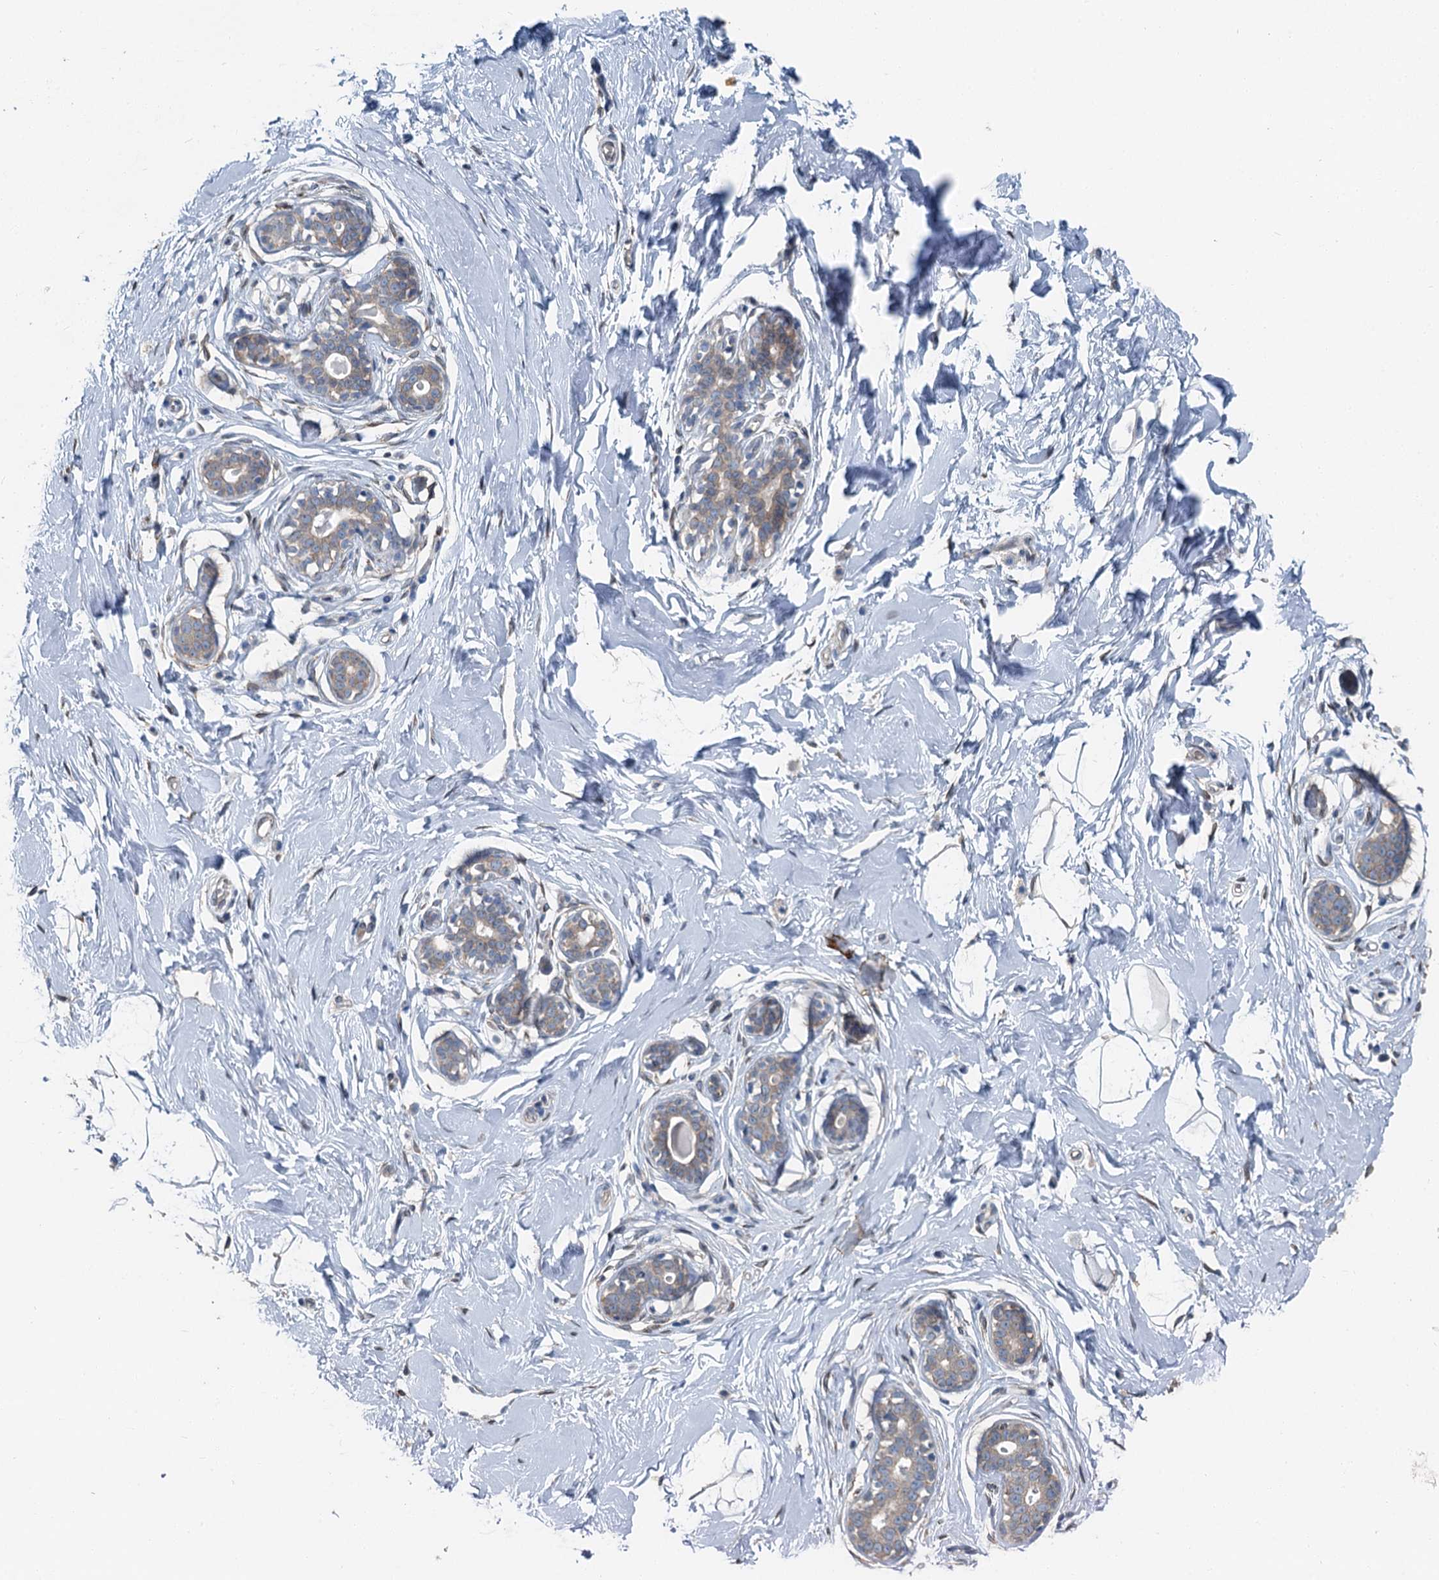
{"staining": {"intensity": "negative", "quantity": "none", "location": "none"}, "tissue": "breast", "cell_type": "Adipocytes", "image_type": "normal", "snomed": [{"axis": "morphology", "description": "Normal tissue, NOS"}, {"axis": "morphology", "description": "Adenoma, NOS"}, {"axis": "topography", "description": "Breast"}], "caption": "Immunohistochemical staining of normal human breast demonstrates no significant expression in adipocytes. The staining was performed using DAB (3,3'-diaminobenzidine) to visualize the protein expression in brown, while the nuclei were stained in blue with hematoxylin (Magnification: 20x).", "gene": "C6orf120", "patient": {"sex": "female", "age": 23}}